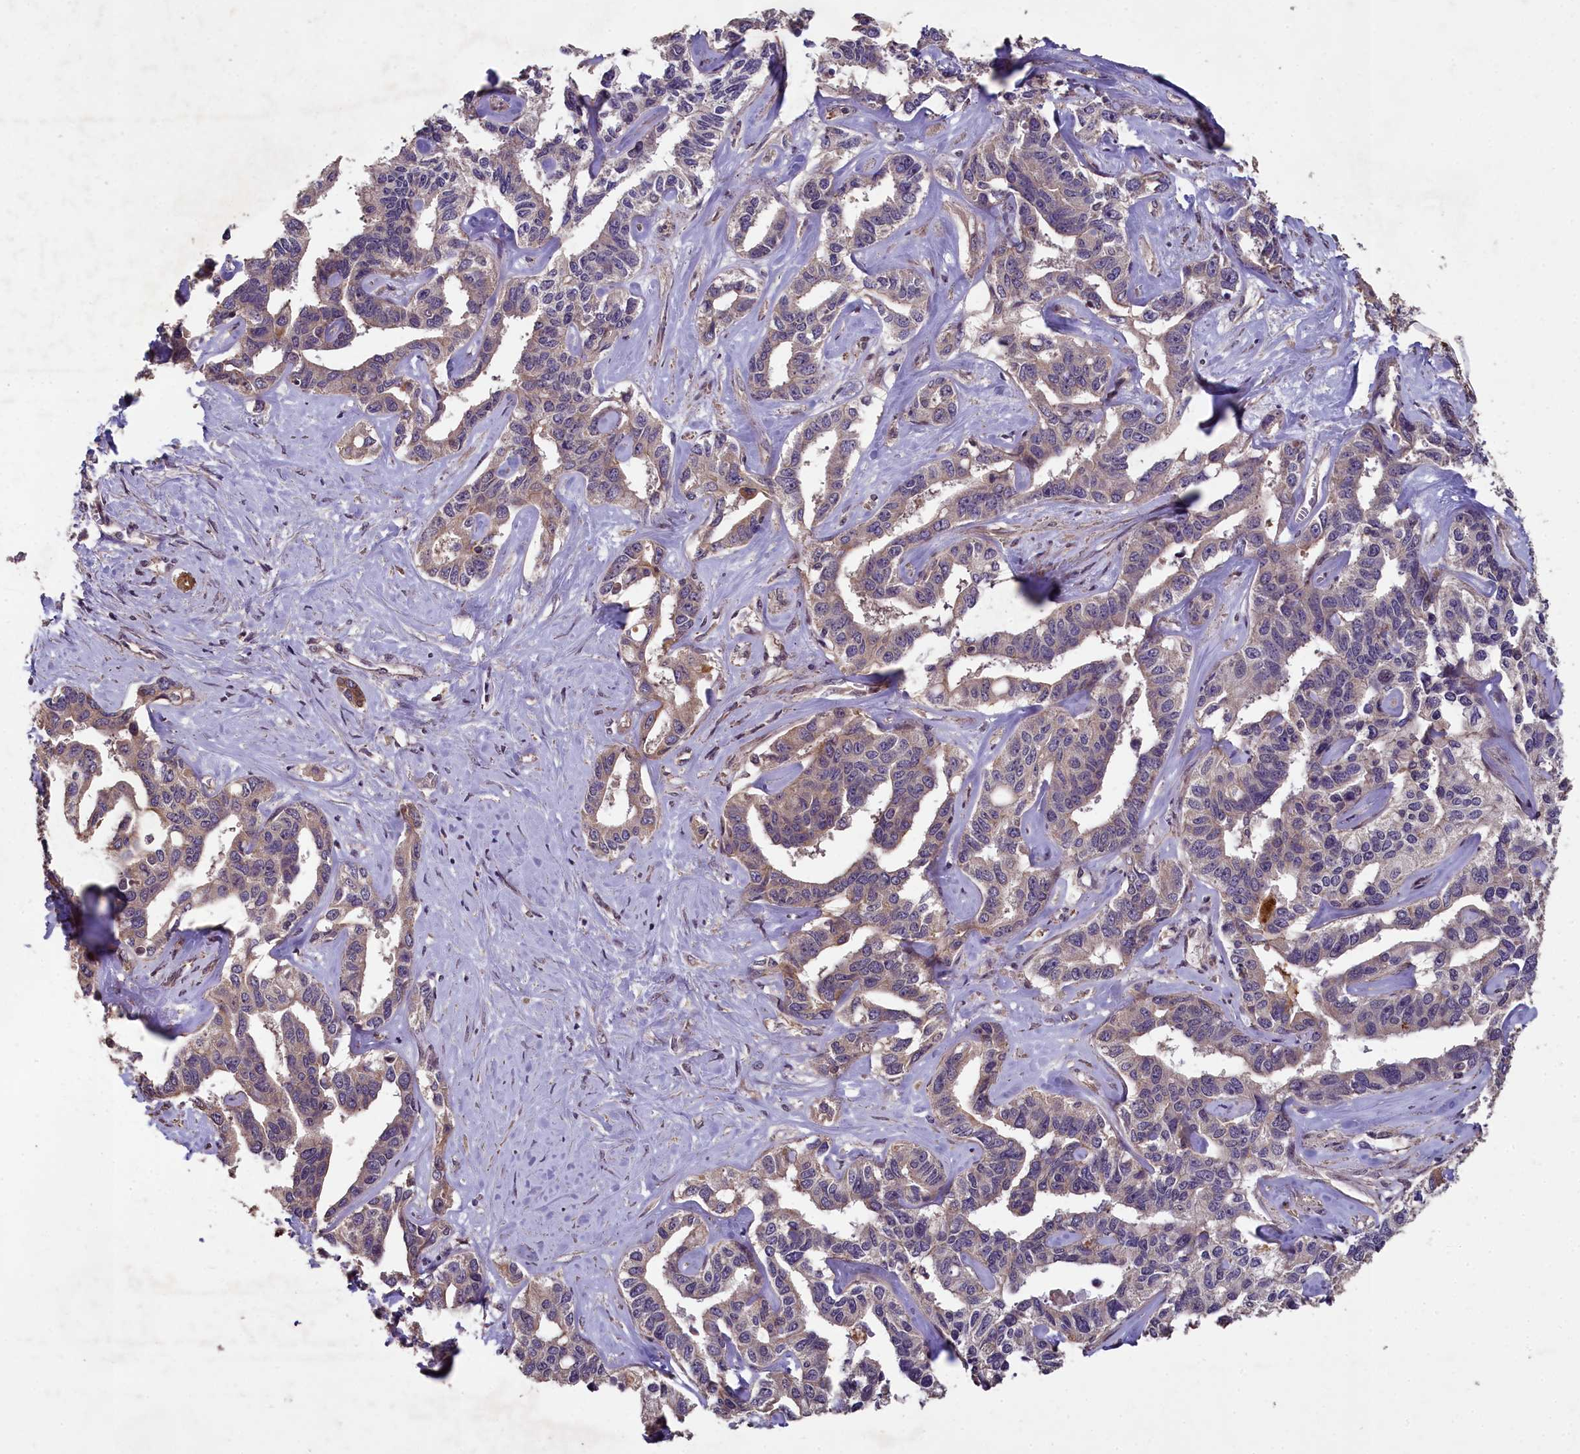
{"staining": {"intensity": "weak", "quantity": "<25%", "location": "cytoplasmic/membranous"}, "tissue": "liver cancer", "cell_type": "Tumor cells", "image_type": "cancer", "snomed": [{"axis": "morphology", "description": "Cholangiocarcinoma"}, {"axis": "topography", "description": "Liver"}], "caption": "This histopathology image is of liver cholangiocarcinoma stained with immunohistochemistry (IHC) to label a protein in brown with the nuclei are counter-stained blue. There is no positivity in tumor cells.", "gene": "CHD9", "patient": {"sex": "male", "age": 59}}